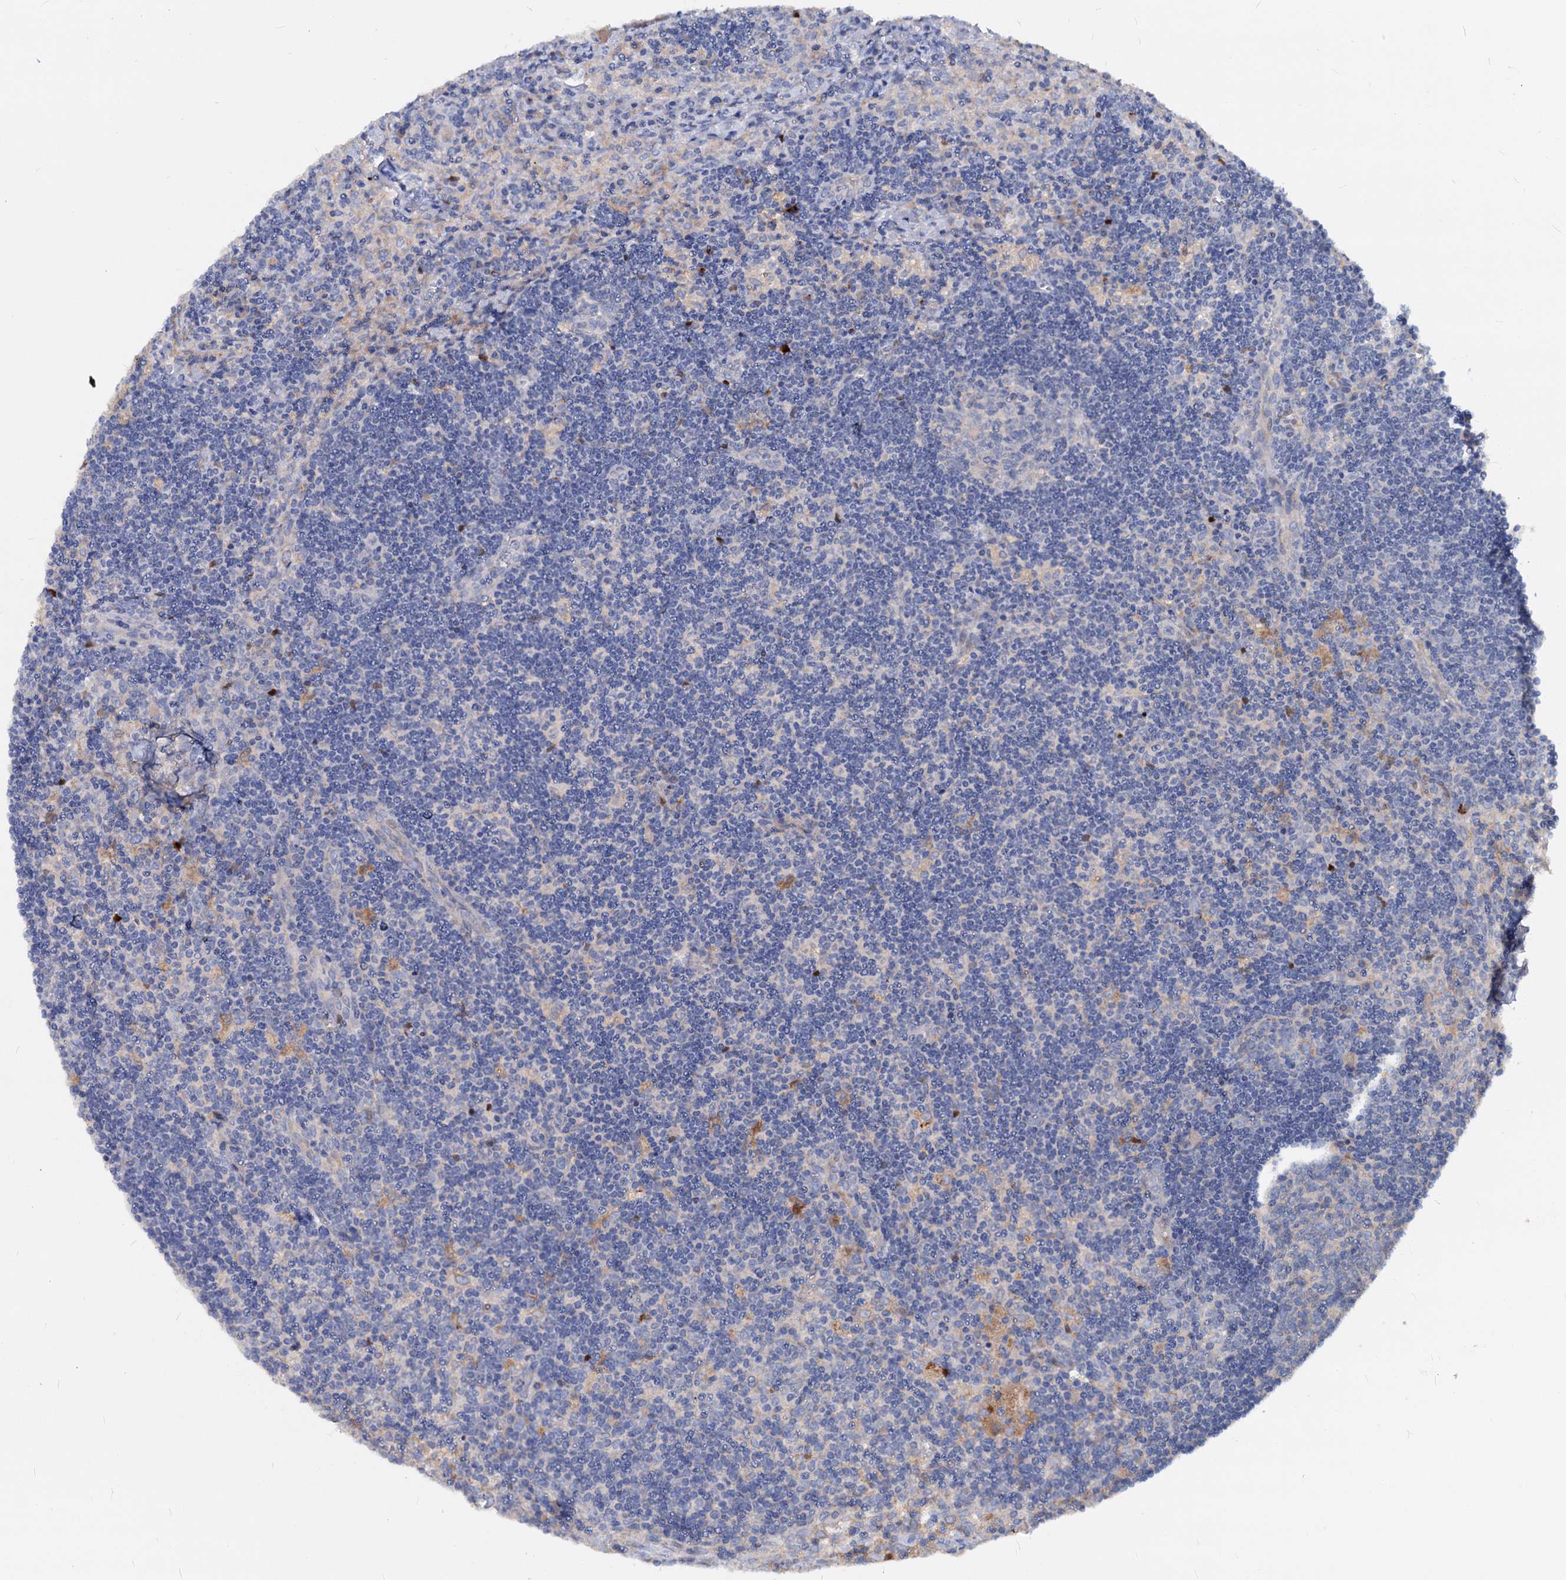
{"staining": {"intensity": "negative", "quantity": "none", "location": "none"}, "tissue": "lymph node", "cell_type": "Germinal center cells", "image_type": "normal", "snomed": [{"axis": "morphology", "description": "Normal tissue, NOS"}, {"axis": "topography", "description": "Lymph node"}], "caption": "A micrograph of lymph node stained for a protein shows no brown staining in germinal center cells. The staining is performed using DAB (3,3'-diaminobenzidine) brown chromogen with nuclei counter-stained in using hematoxylin.", "gene": "ACY3", "patient": {"sex": "male", "age": 58}}